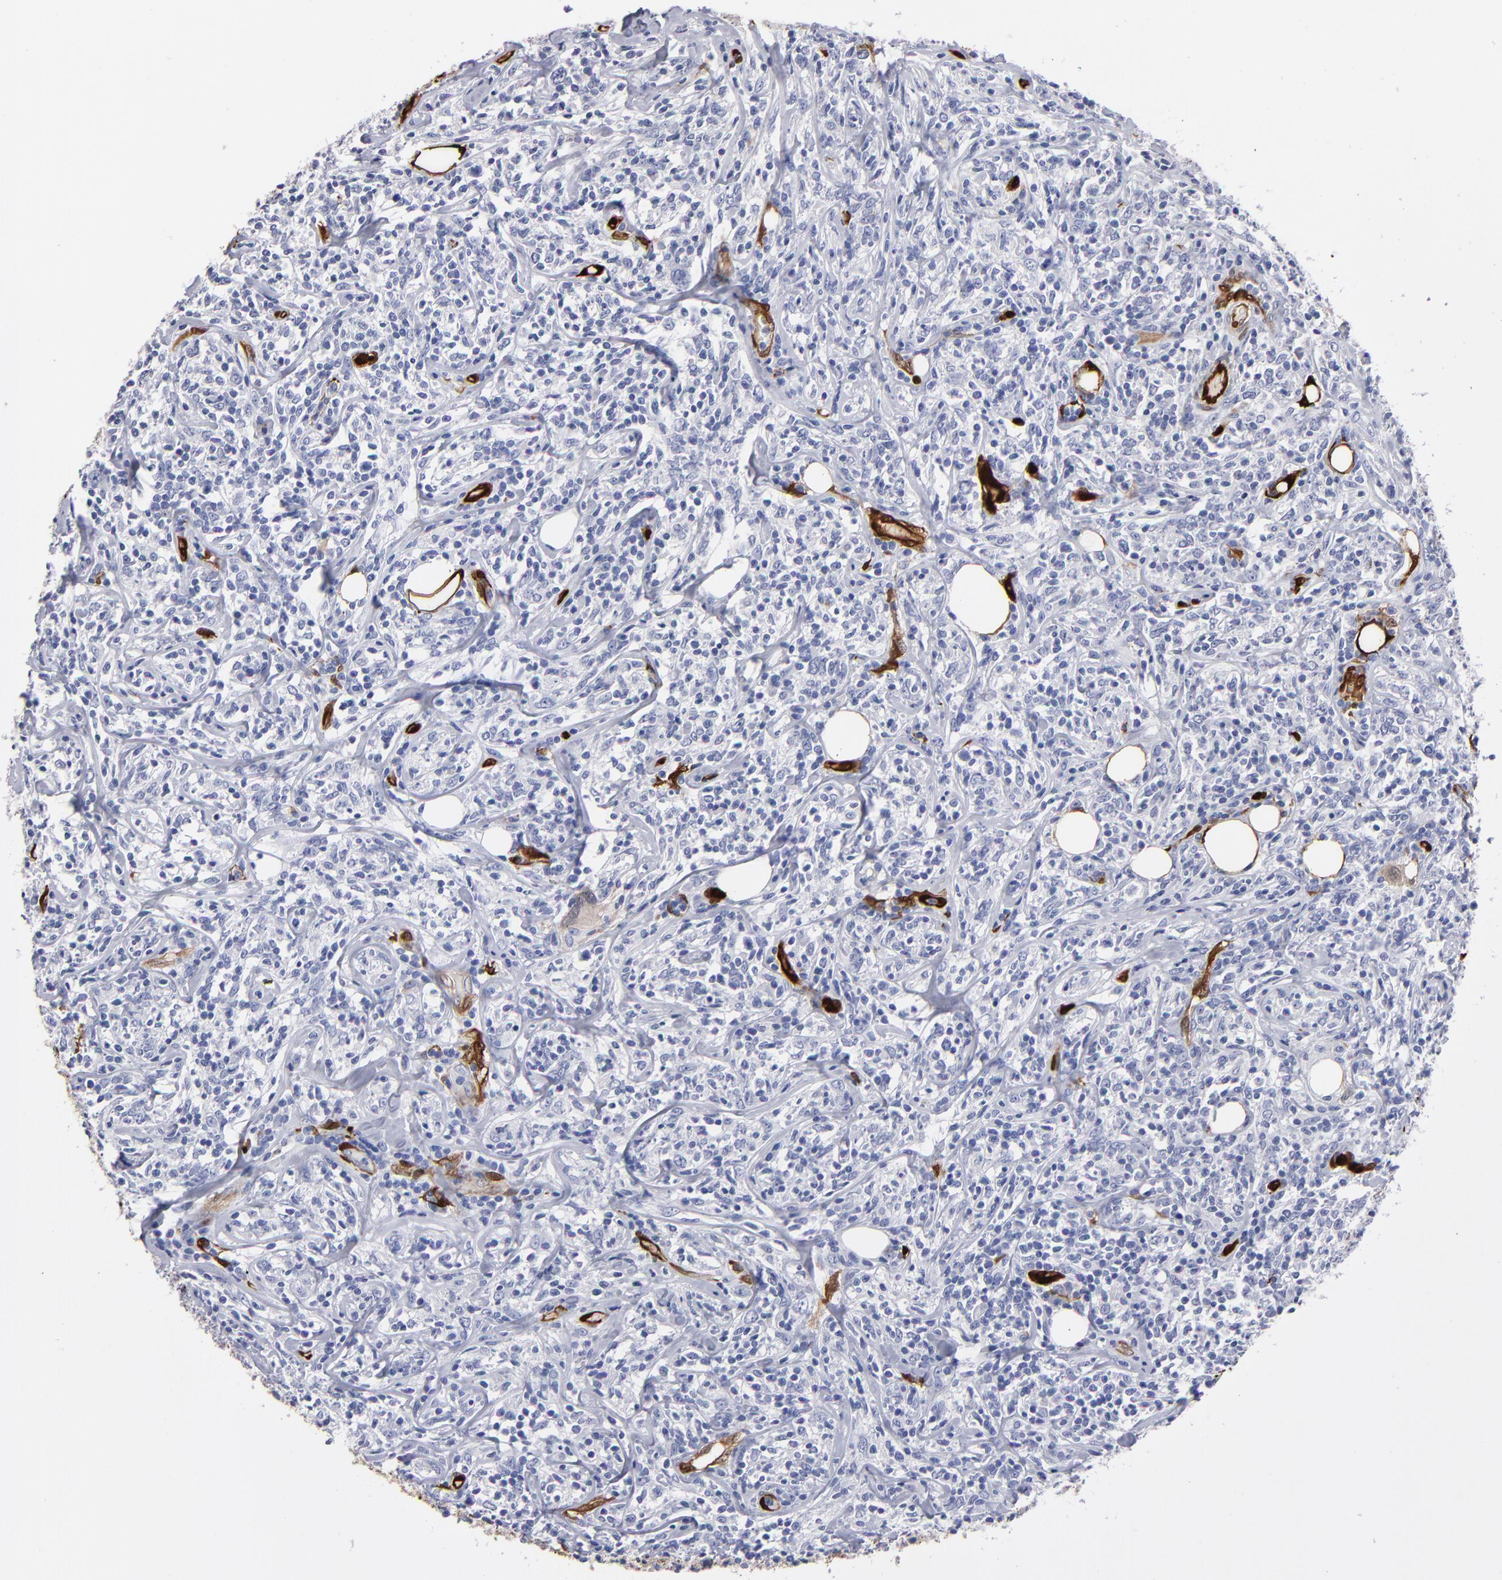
{"staining": {"intensity": "negative", "quantity": "none", "location": "none"}, "tissue": "lymphoma", "cell_type": "Tumor cells", "image_type": "cancer", "snomed": [{"axis": "morphology", "description": "Malignant lymphoma, non-Hodgkin's type, High grade"}, {"axis": "topography", "description": "Lymph node"}], "caption": "The photomicrograph displays no significant expression in tumor cells of malignant lymphoma, non-Hodgkin's type (high-grade). (Brightfield microscopy of DAB (3,3'-diaminobenzidine) immunohistochemistry at high magnification).", "gene": "FABP4", "patient": {"sex": "female", "age": 84}}